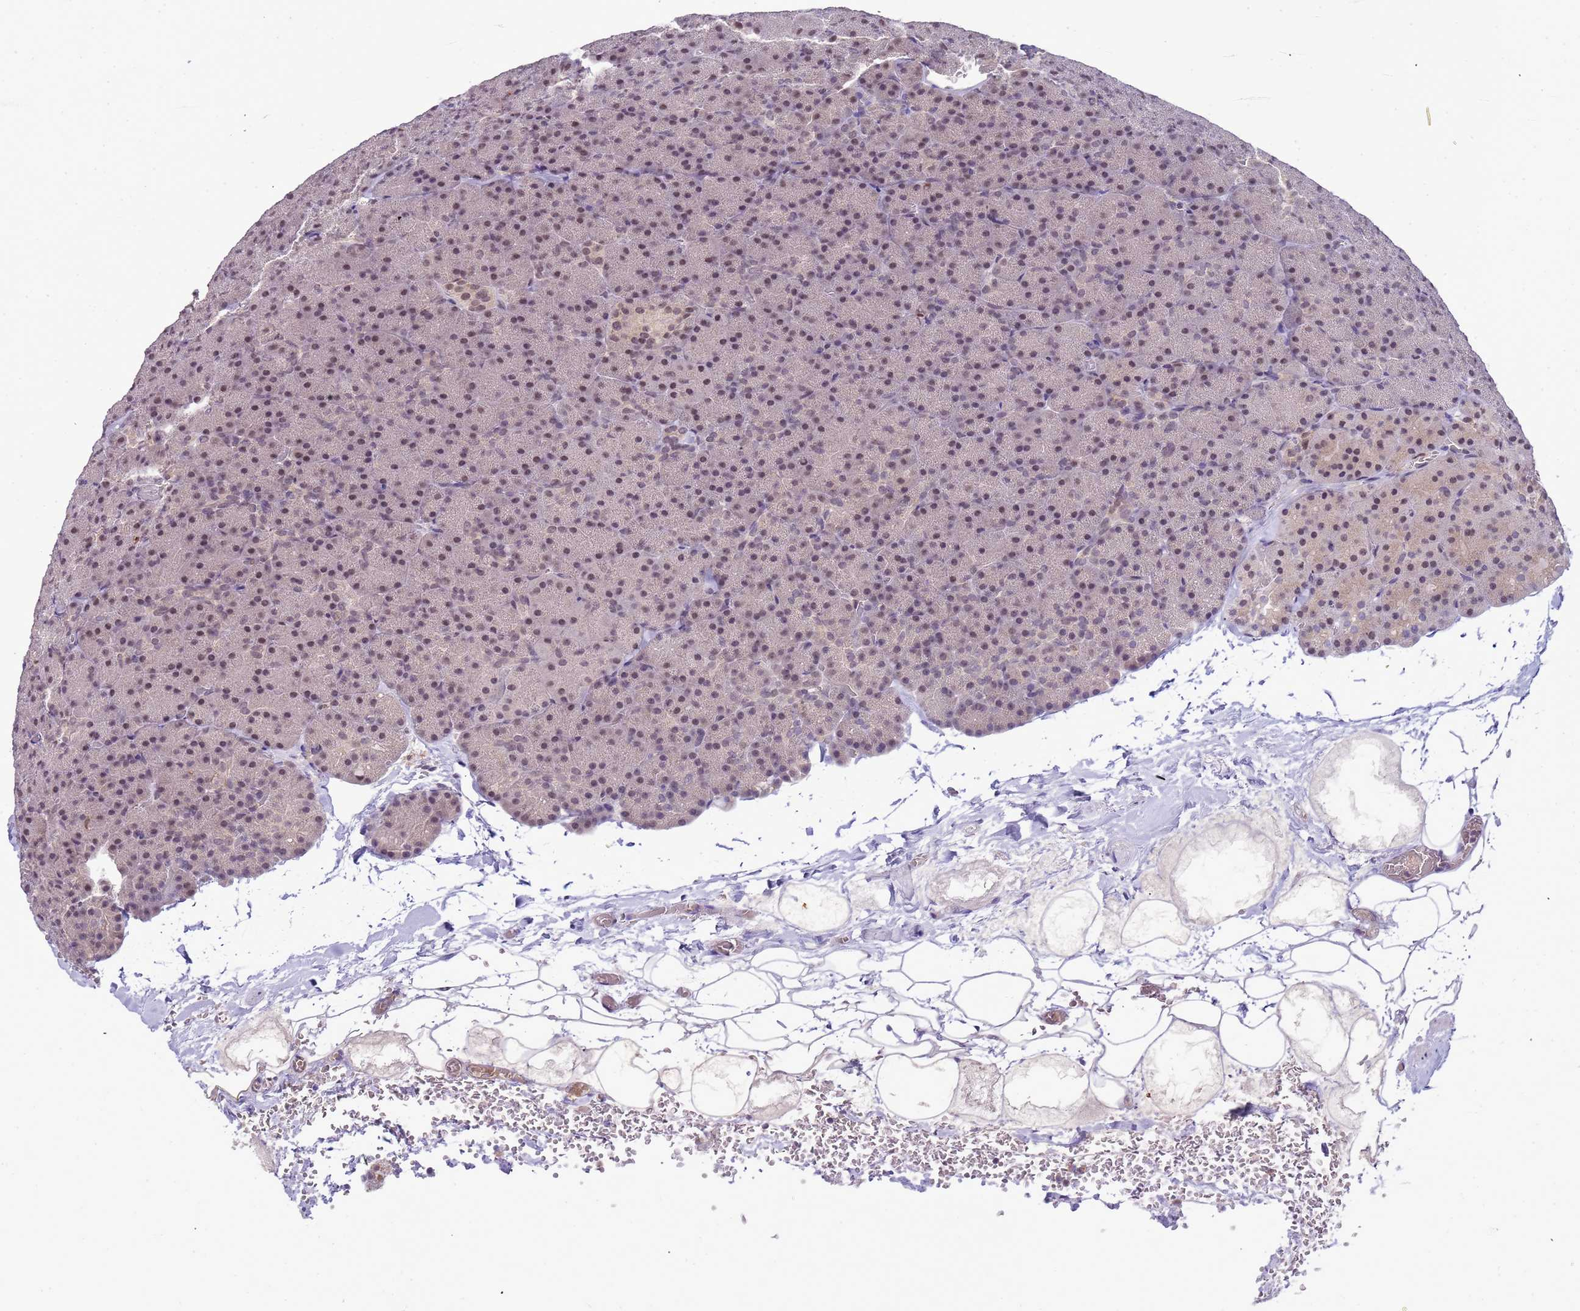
{"staining": {"intensity": "moderate", "quantity": "25%-75%", "location": "nuclear"}, "tissue": "pancreas", "cell_type": "Exocrine glandular cells", "image_type": "normal", "snomed": [{"axis": "morphology", "description": "Normal tissue, NOS"}, {"axis": "morphology", "description": "Carcinoid, malignant, NOS"}, {"axis": "topography", "description": "Pancreas"}], "caption": "Protein expression analysis of normal human pancreas reveals moderate nuclear staining in about 25%-75% of exocrine glandular cells.", "gene": "CD53", "patient": {"sex": "female", "age": 35}}